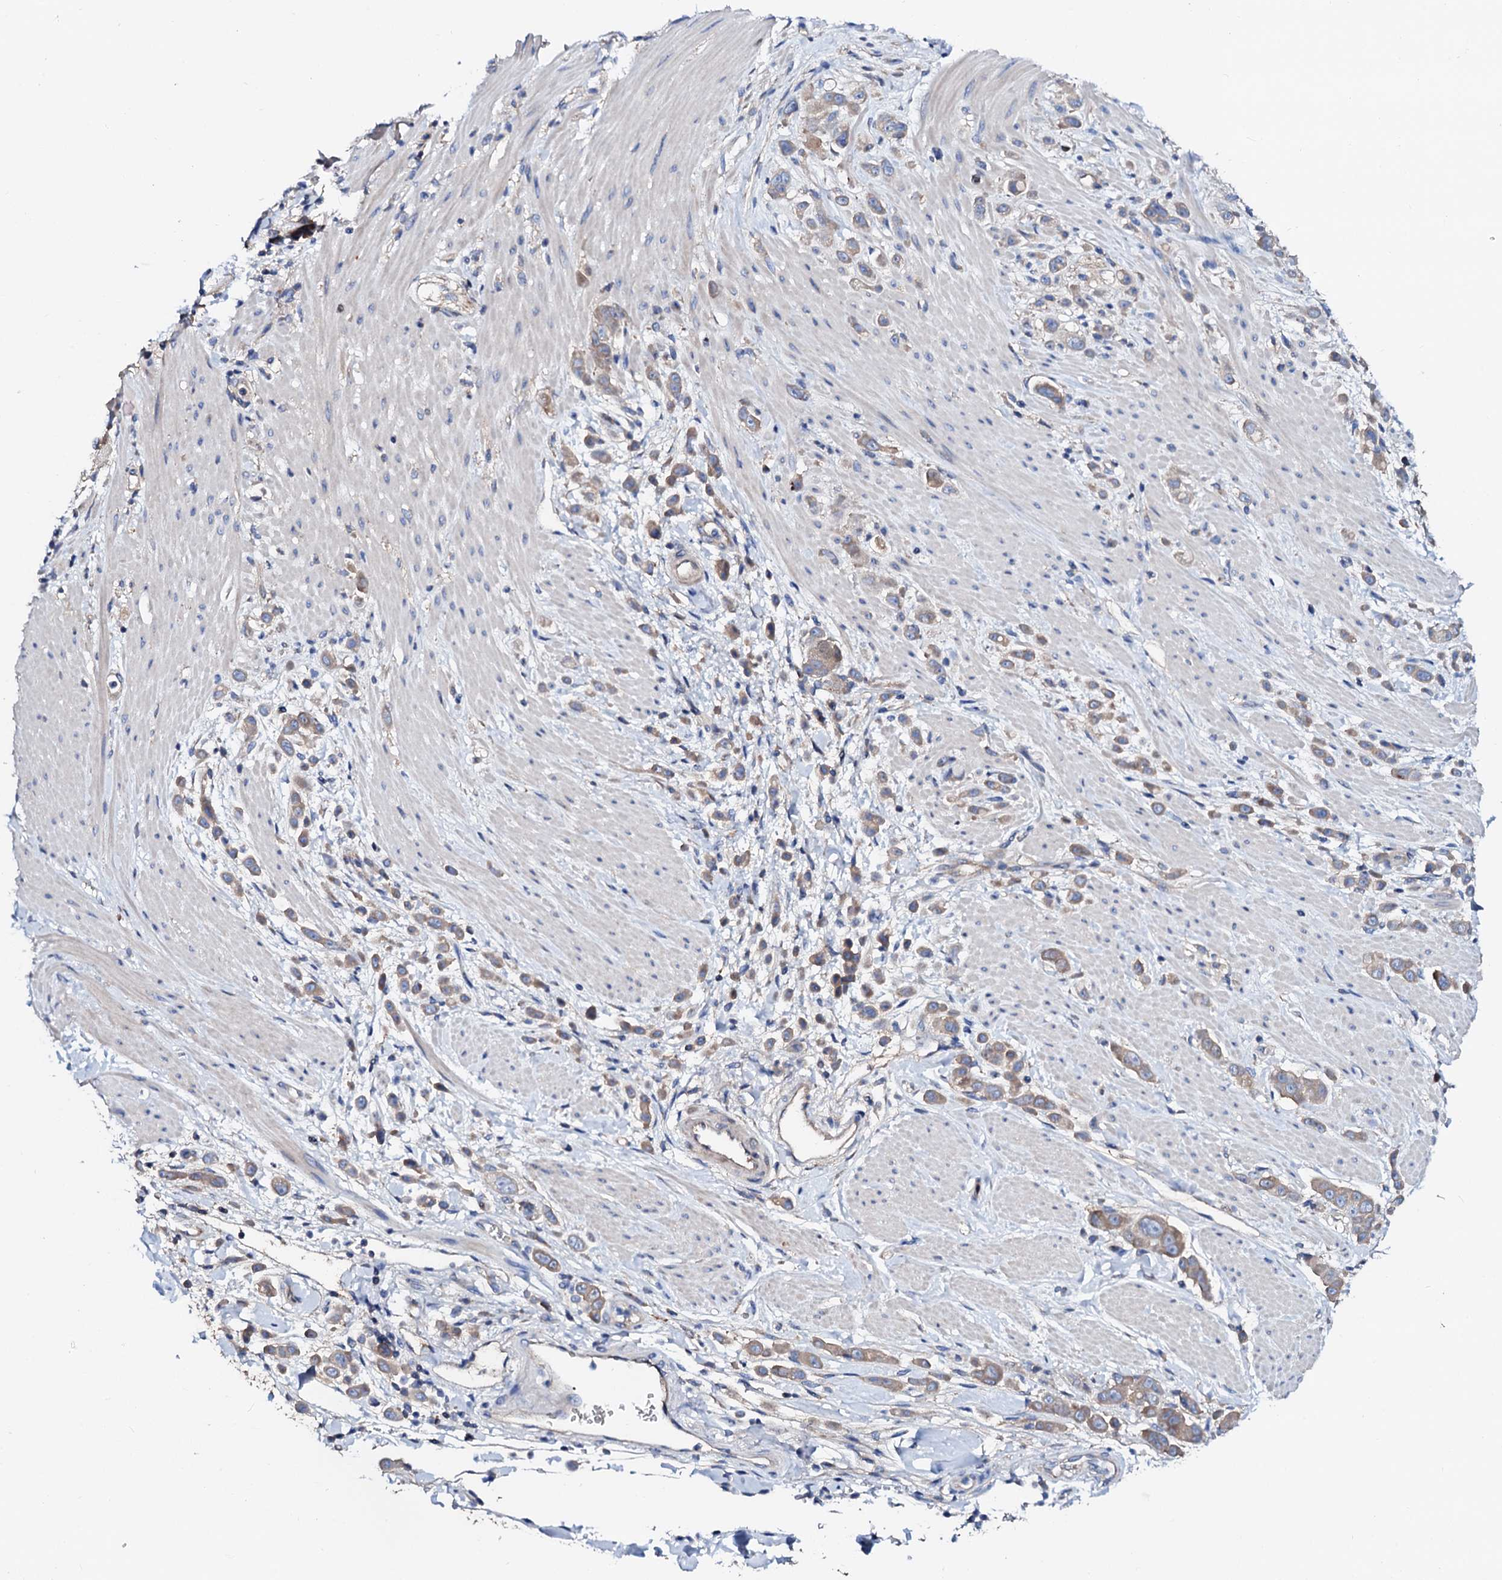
{"staining": {"intensity": "weak", "quantity": ">75%", "location": "cytoplasmic/membranous"}, "tissue": "pancreatic cancer", "cell_type": "Tumor cells", "image_type": "cancer", "snomed": [{"axis": "morphology", "description": "Normal tissue, NOS"}, {"axis": "morphology", "description": "Adenocarcinoma, NOS"}, {"axis": "topography", "description": "Pancreas"}], "caption": "High-magnification brightfield microscopy of adenocarcinoma (pancreatic) stained with DAB (brown) and counterstained with hematoxylin (blue). tumor cells exhibit weak cytoplasmic/membranous staining is identified in about>75% of cells. (Stains: DAB in brown, nuclei in blue, Microscopy: brightfield microscopy at high magnification).", "gene": "CSKMT", "patient": {"sex": "female", "age": 64}}